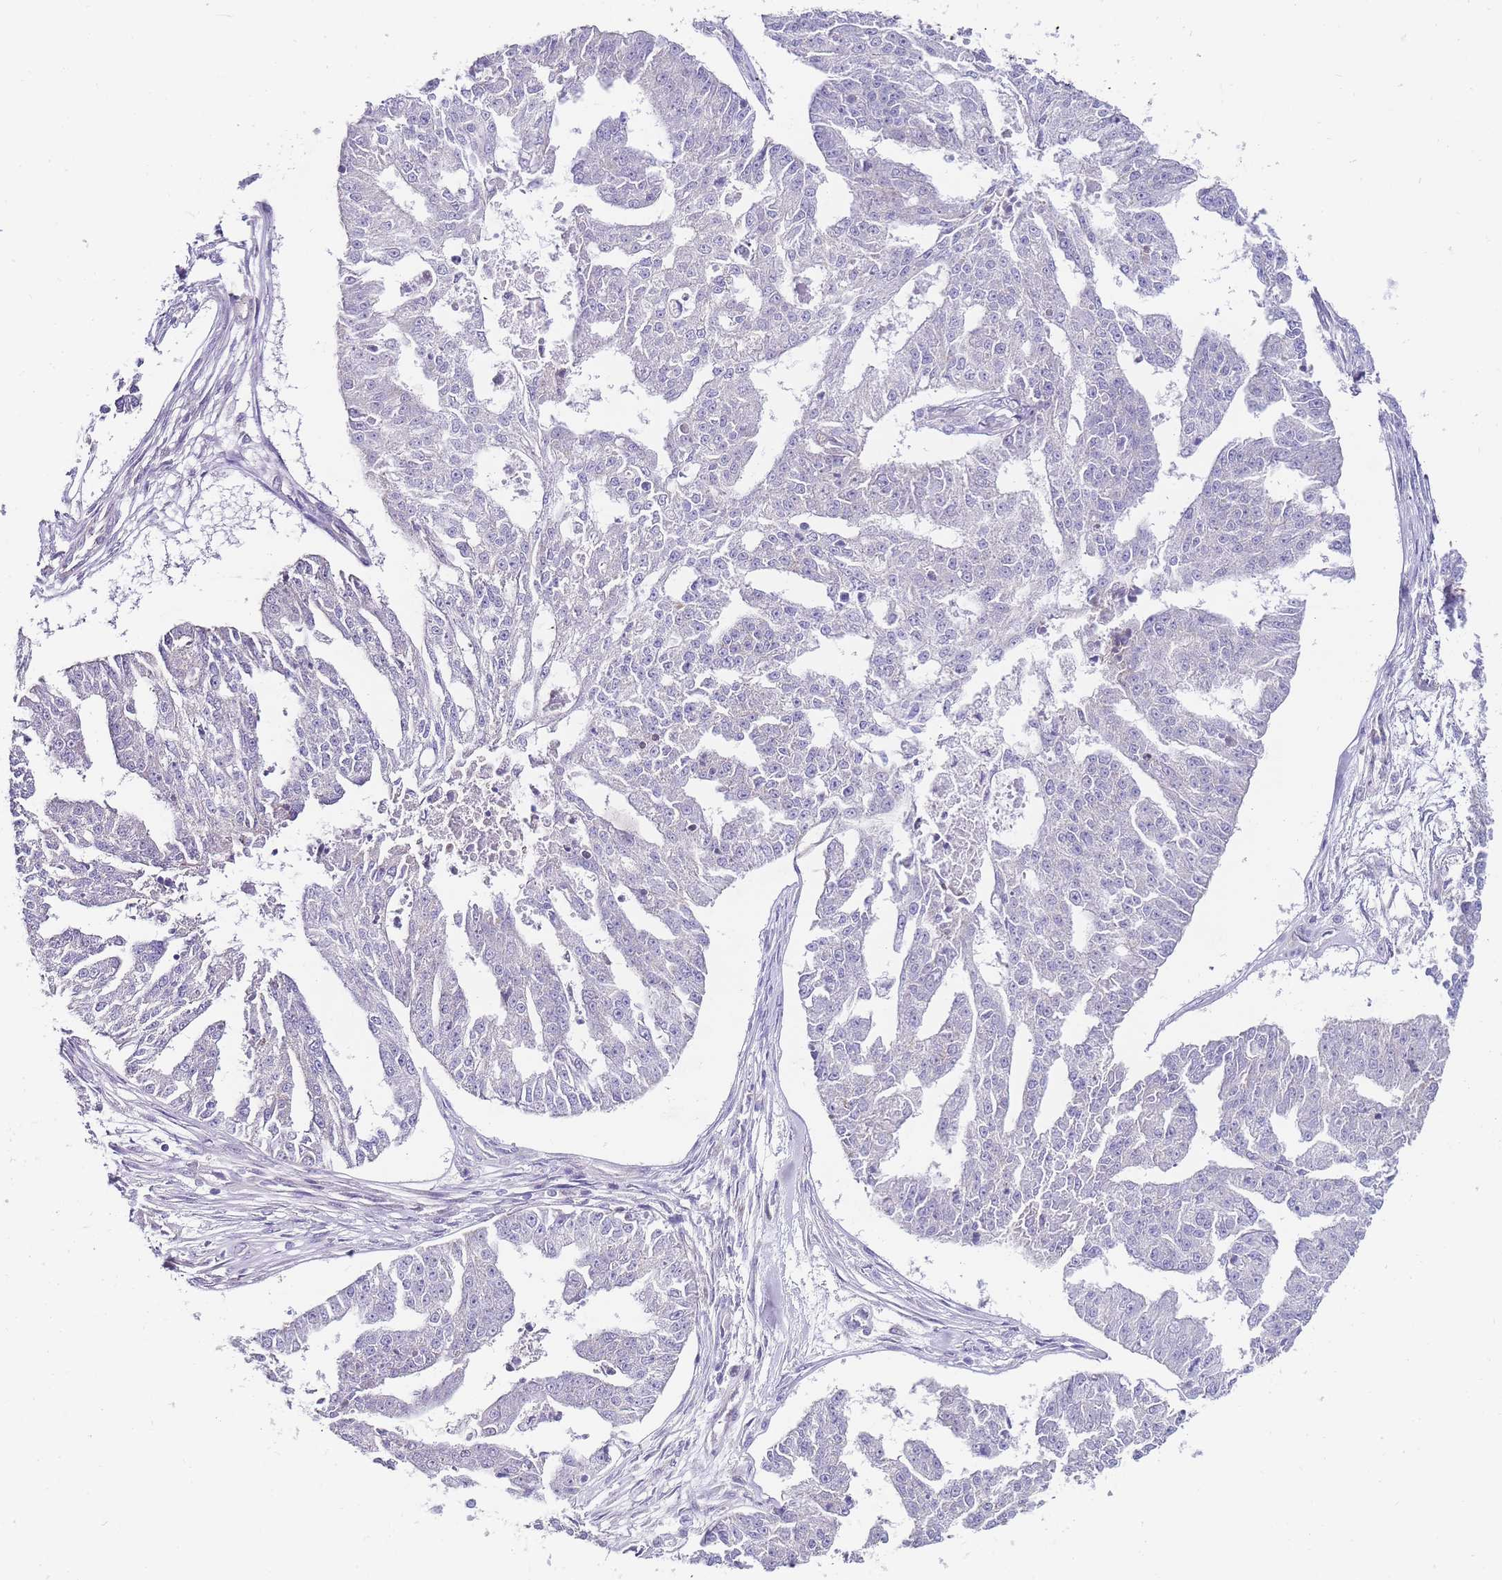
{"staining": {"intensity": "negative", "quantity": "none", "location": "none"}, "tissue": "ovarian cancer", "cell_type": "Tumor cells", "image_type": "cancer", "snomed": [{"axis": "morphology", "description": "Cystadenocarcinoma, serous, NOS"}, {"axis": "topography", "description": "Ovary"}], "caption": "Immunohistochemistry (IHC) photomicrograph of human ovarian serous cystadenocarcinoma stained for a protein (brown), which demonstrates no expression in tumor cells.", "gene": "PDCD7", "patient": {"sex": "female", "age": 58}}